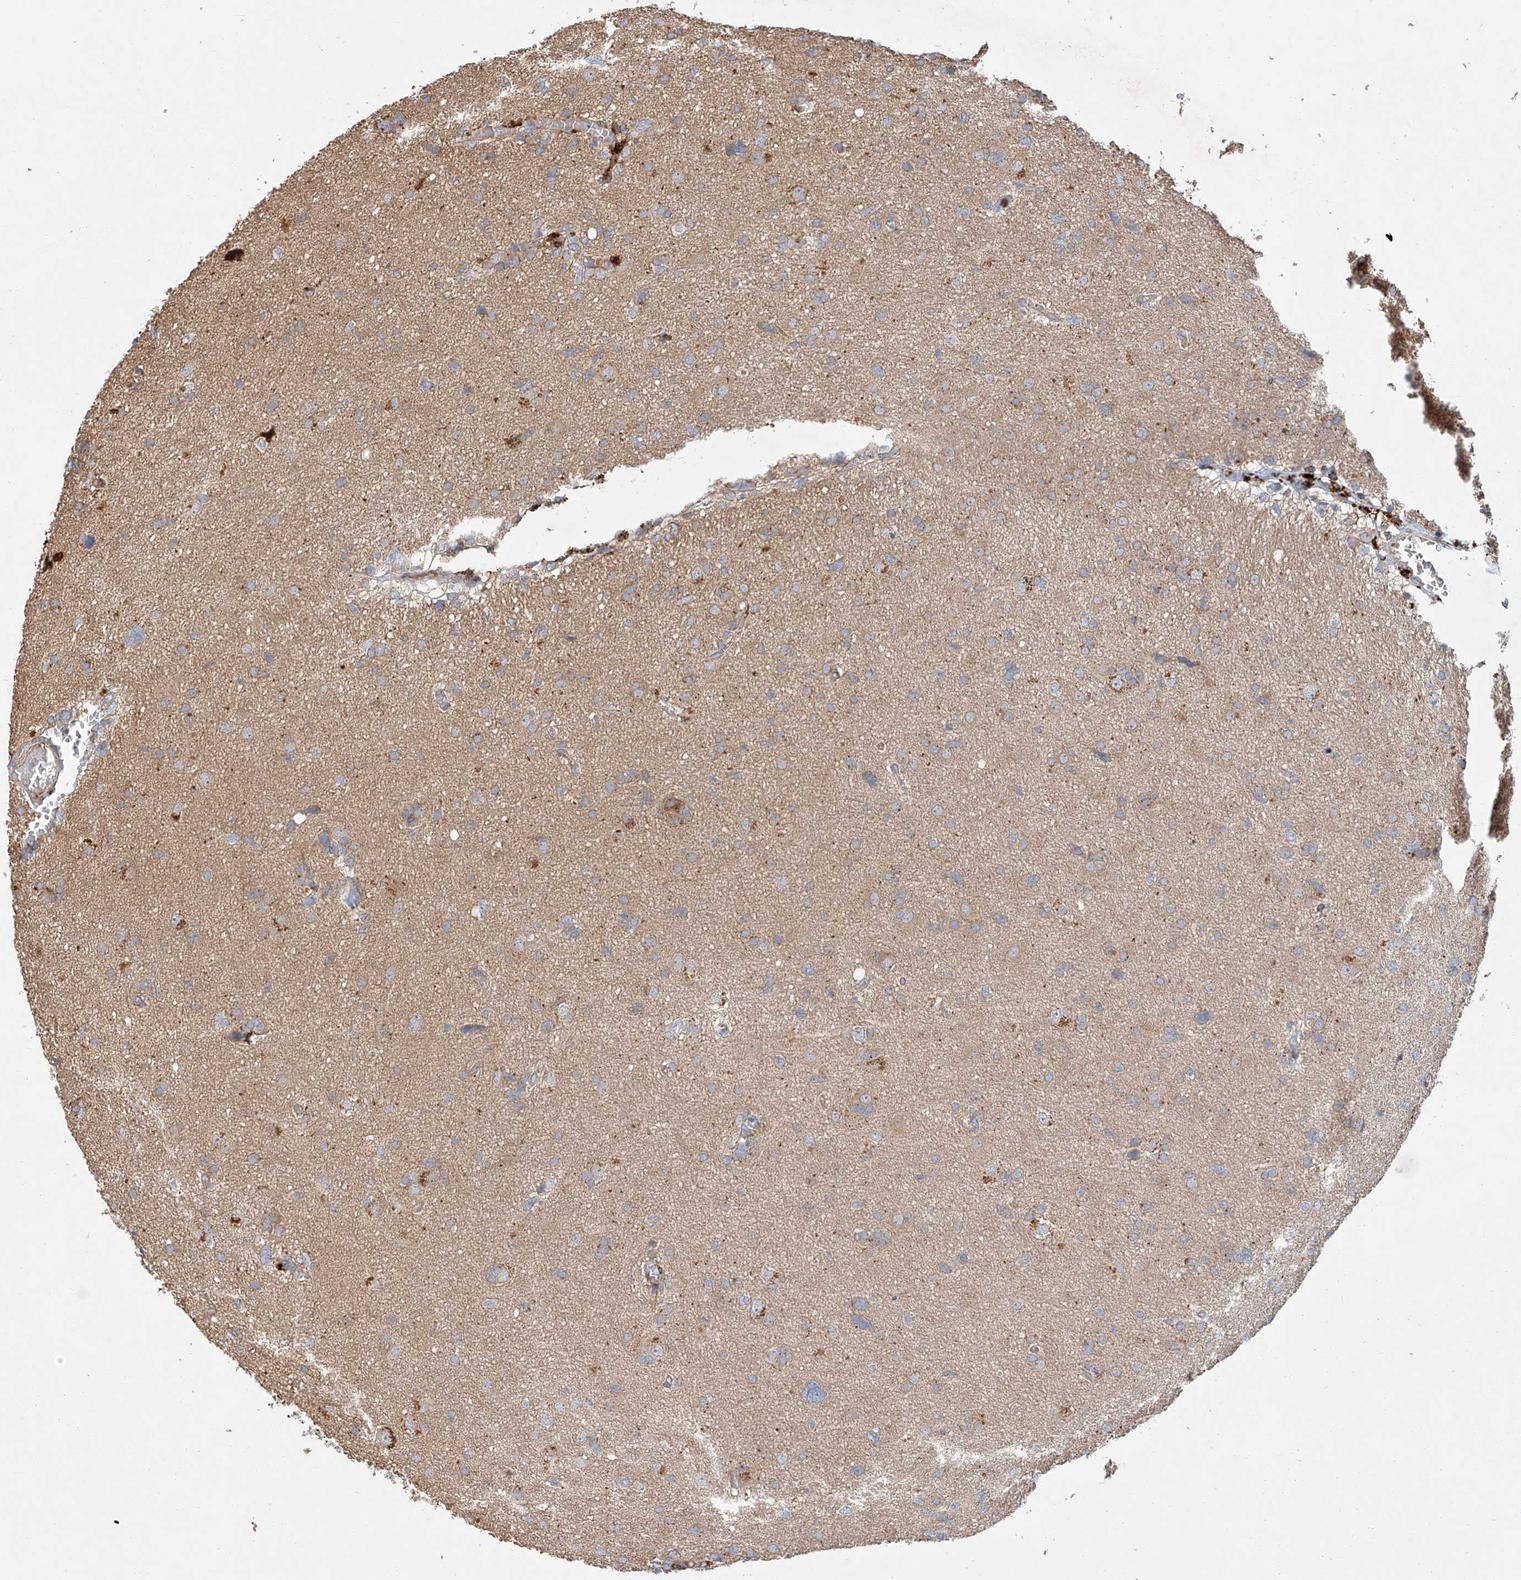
{"staining": {"intensity": "negative", "quantity": "none", "location": "none"}, "tissue": "glioma", "cell_type": "Tumor cells", "image_type": "cancer", "snomed": [{"axis": "morphology", "description": "Glioma, malignant, High grade"}, {"axis": "topography", "description": "Brain"}], "caption": "Tumor cells show no significant protein expression in glioma.", "gene": "DIRAS3", "patient": {"sex": "female", "age": 59}}